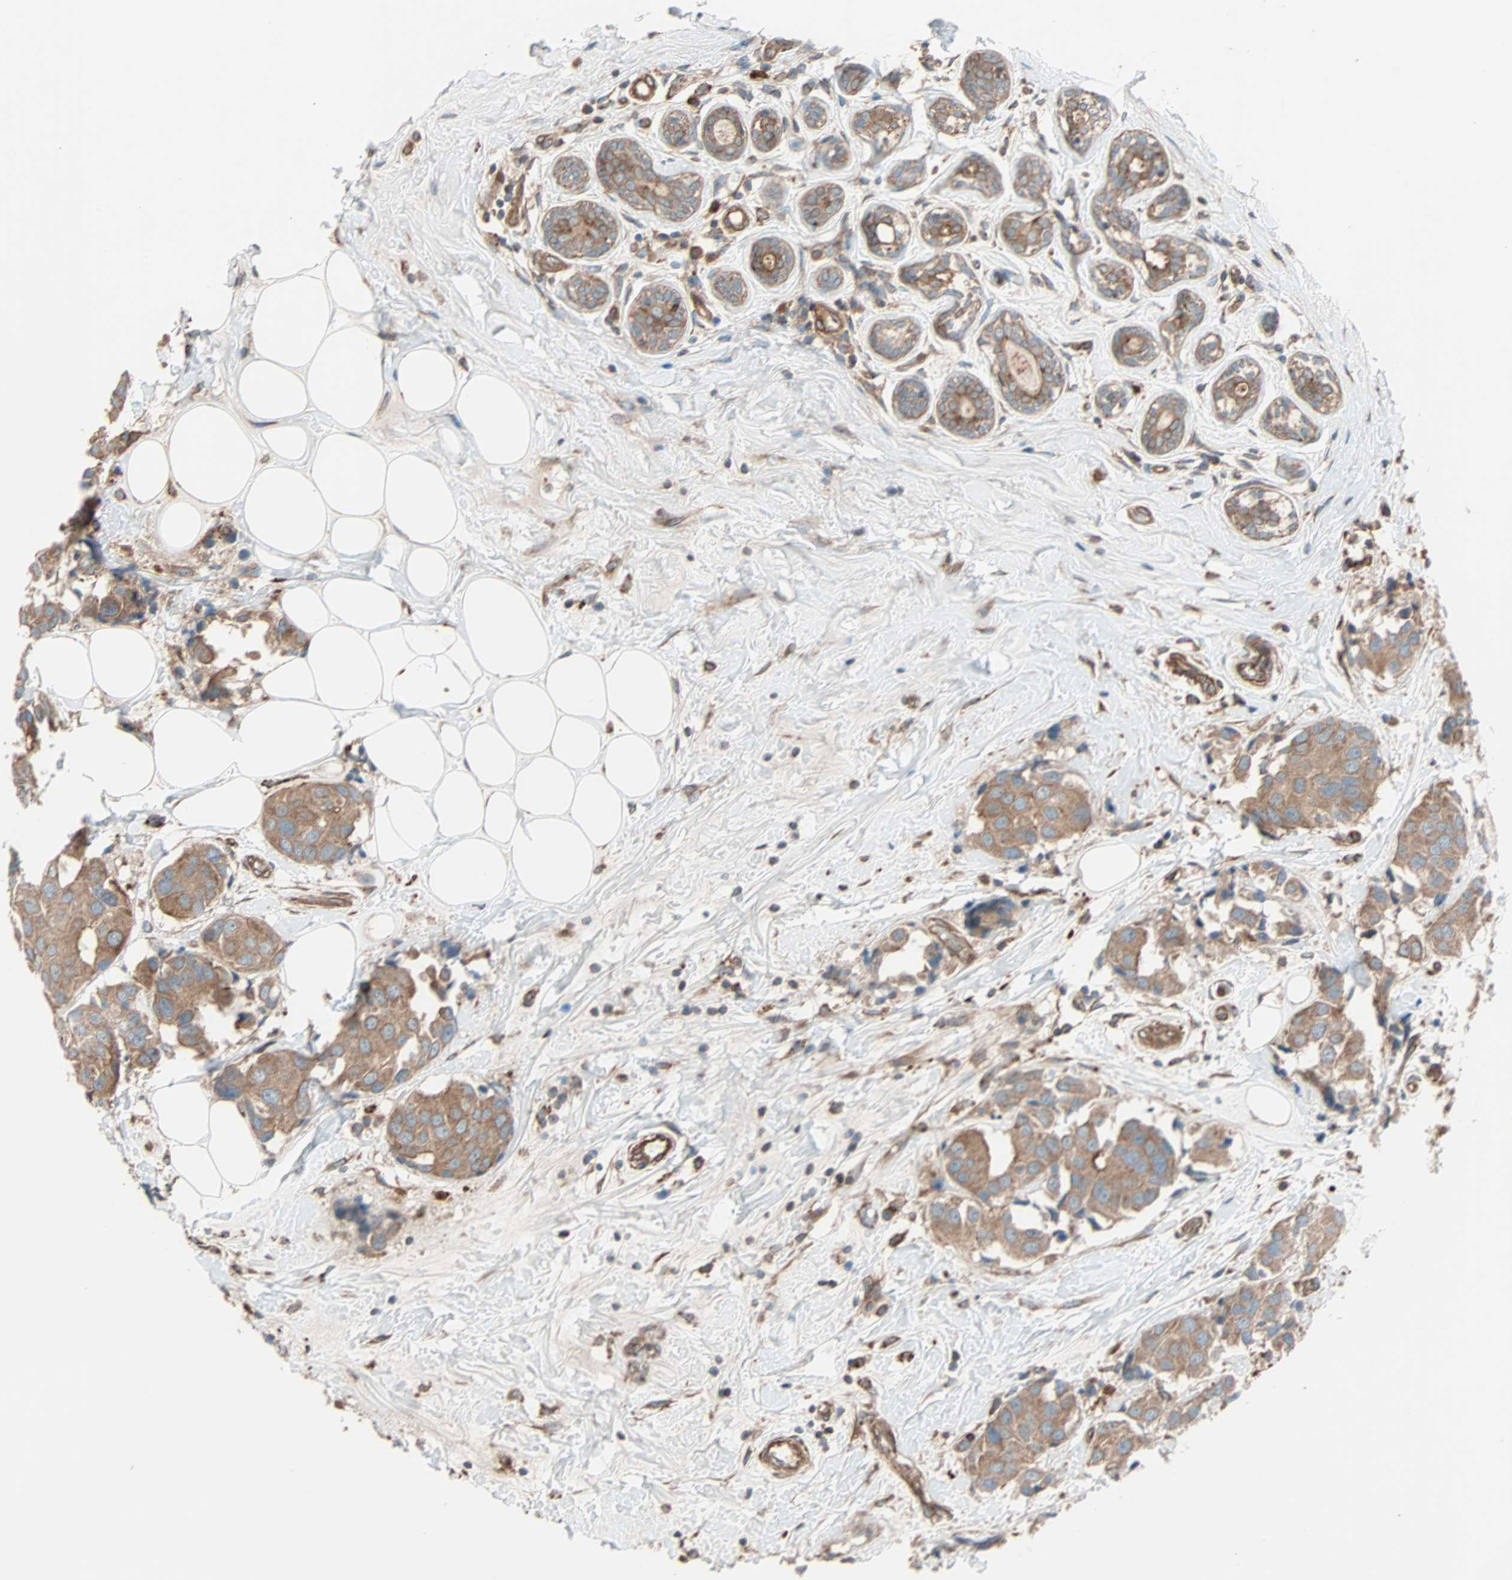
{"staining": {"intensity": "moderate", "quantity": ">75%", "location": "cytoplasmic/membranous"}, "tissue": "breast cancer", "cell_type": "Tumor cells", "image_type": "cancer", "snomed": [{"axis": "morphology", "description": "Normal tissue, NOS"}, {"axis": "morphology", "description": "Duct carcinoma"}, {"axis": "topography", "description": "Breast"}], "caption": "IHC of infiltrating ductal carcinoma (breast) demonstrates medium levels of moderate cytoplasmic/membranous positivity in approximately >75% of tumor cells.", "gene": "PHYH", "patient": {"sex": "female", "age": 39}}